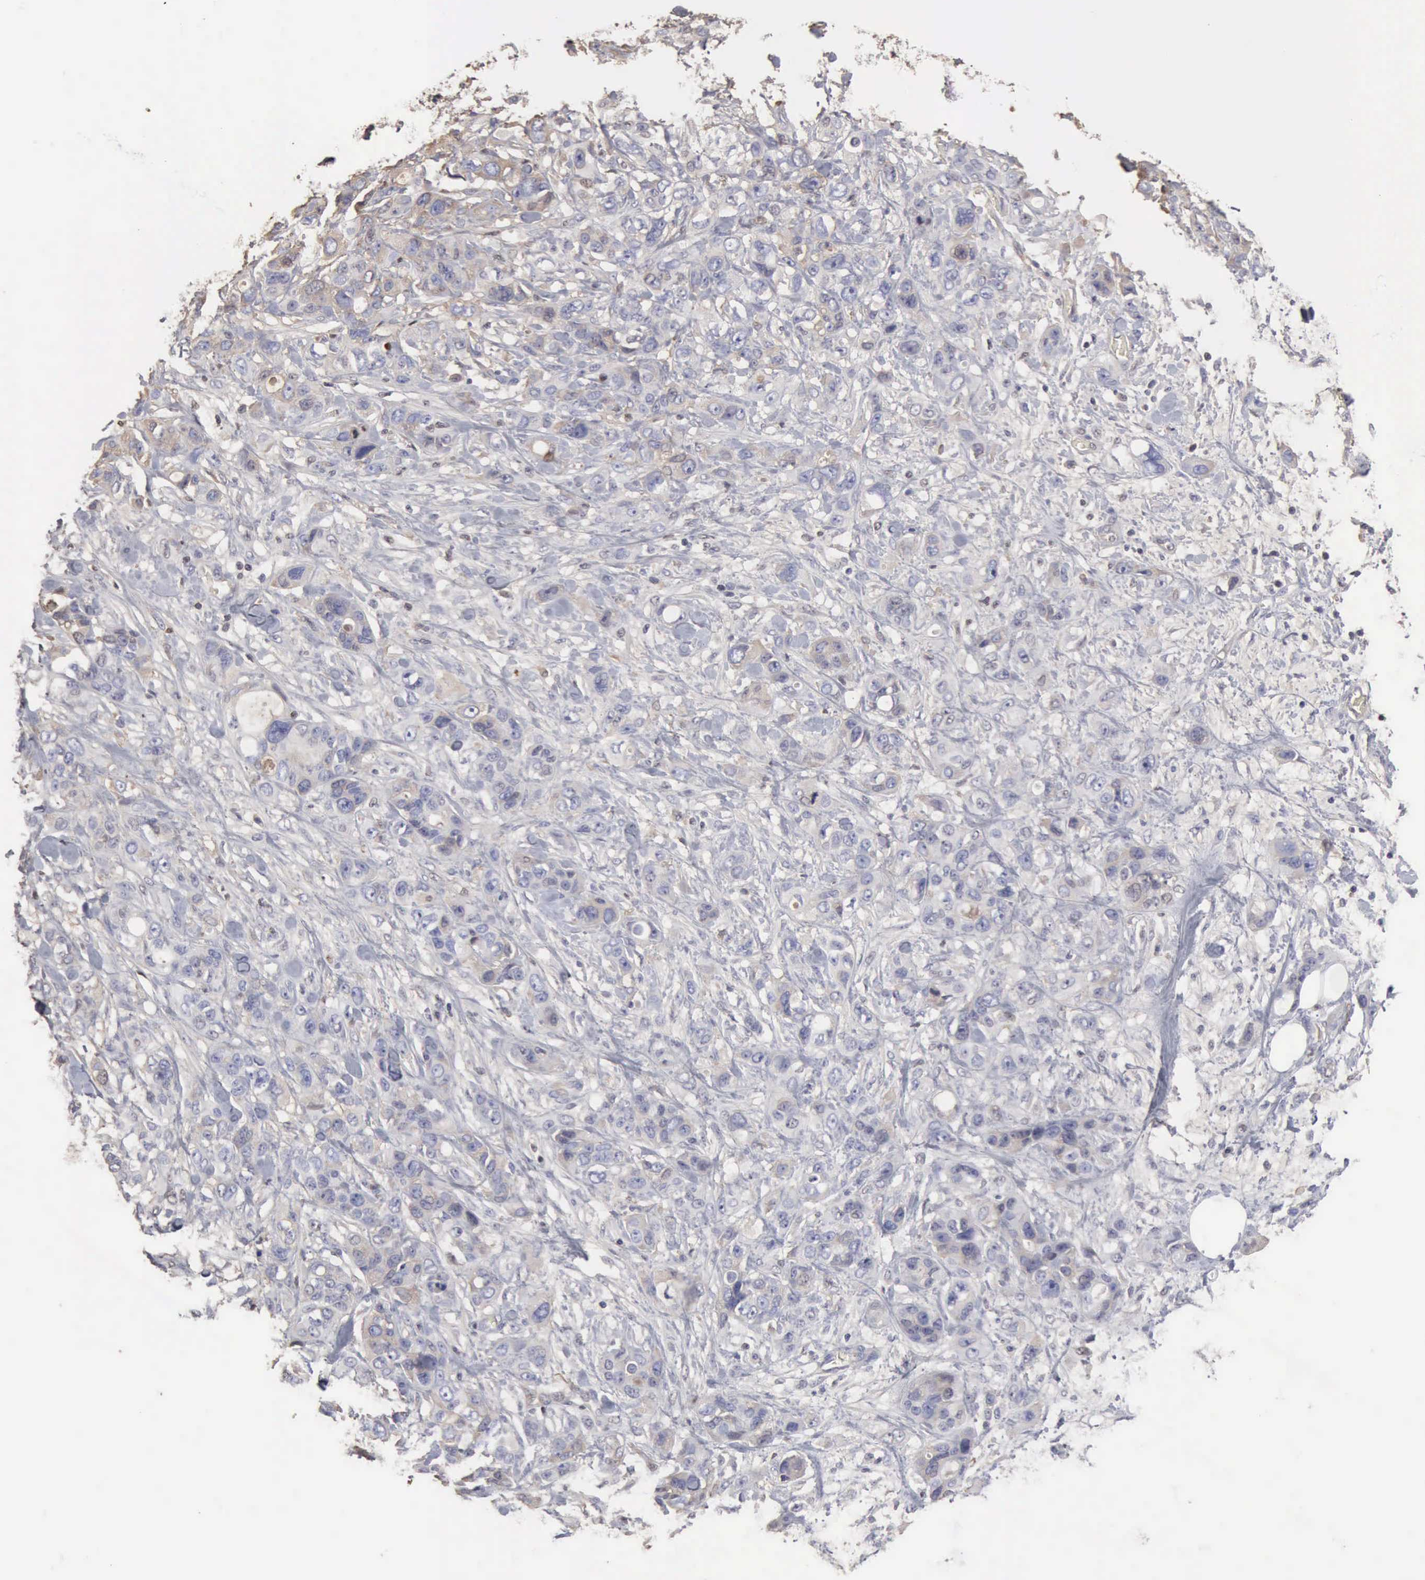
{"staining": {"intensity": "negative", "quantity": "none", "location": "none"}, "tissue": "stomach cancer", "cell_type": "Tumor cells", "image_type": "cancer", "snomed": [{"axis": "morphology", "description": "Adenocarcinoma, NOS"}, {"axis": "topography", "description": "Stomach, upper"}], "caption": "Stomach cancer (adenocarcinoma) was stained to show a protein in brown. There is no significant positivity in tumor cells.", "gene": "SERPINA1", "patient": {"sex": "male", "age": 47}}